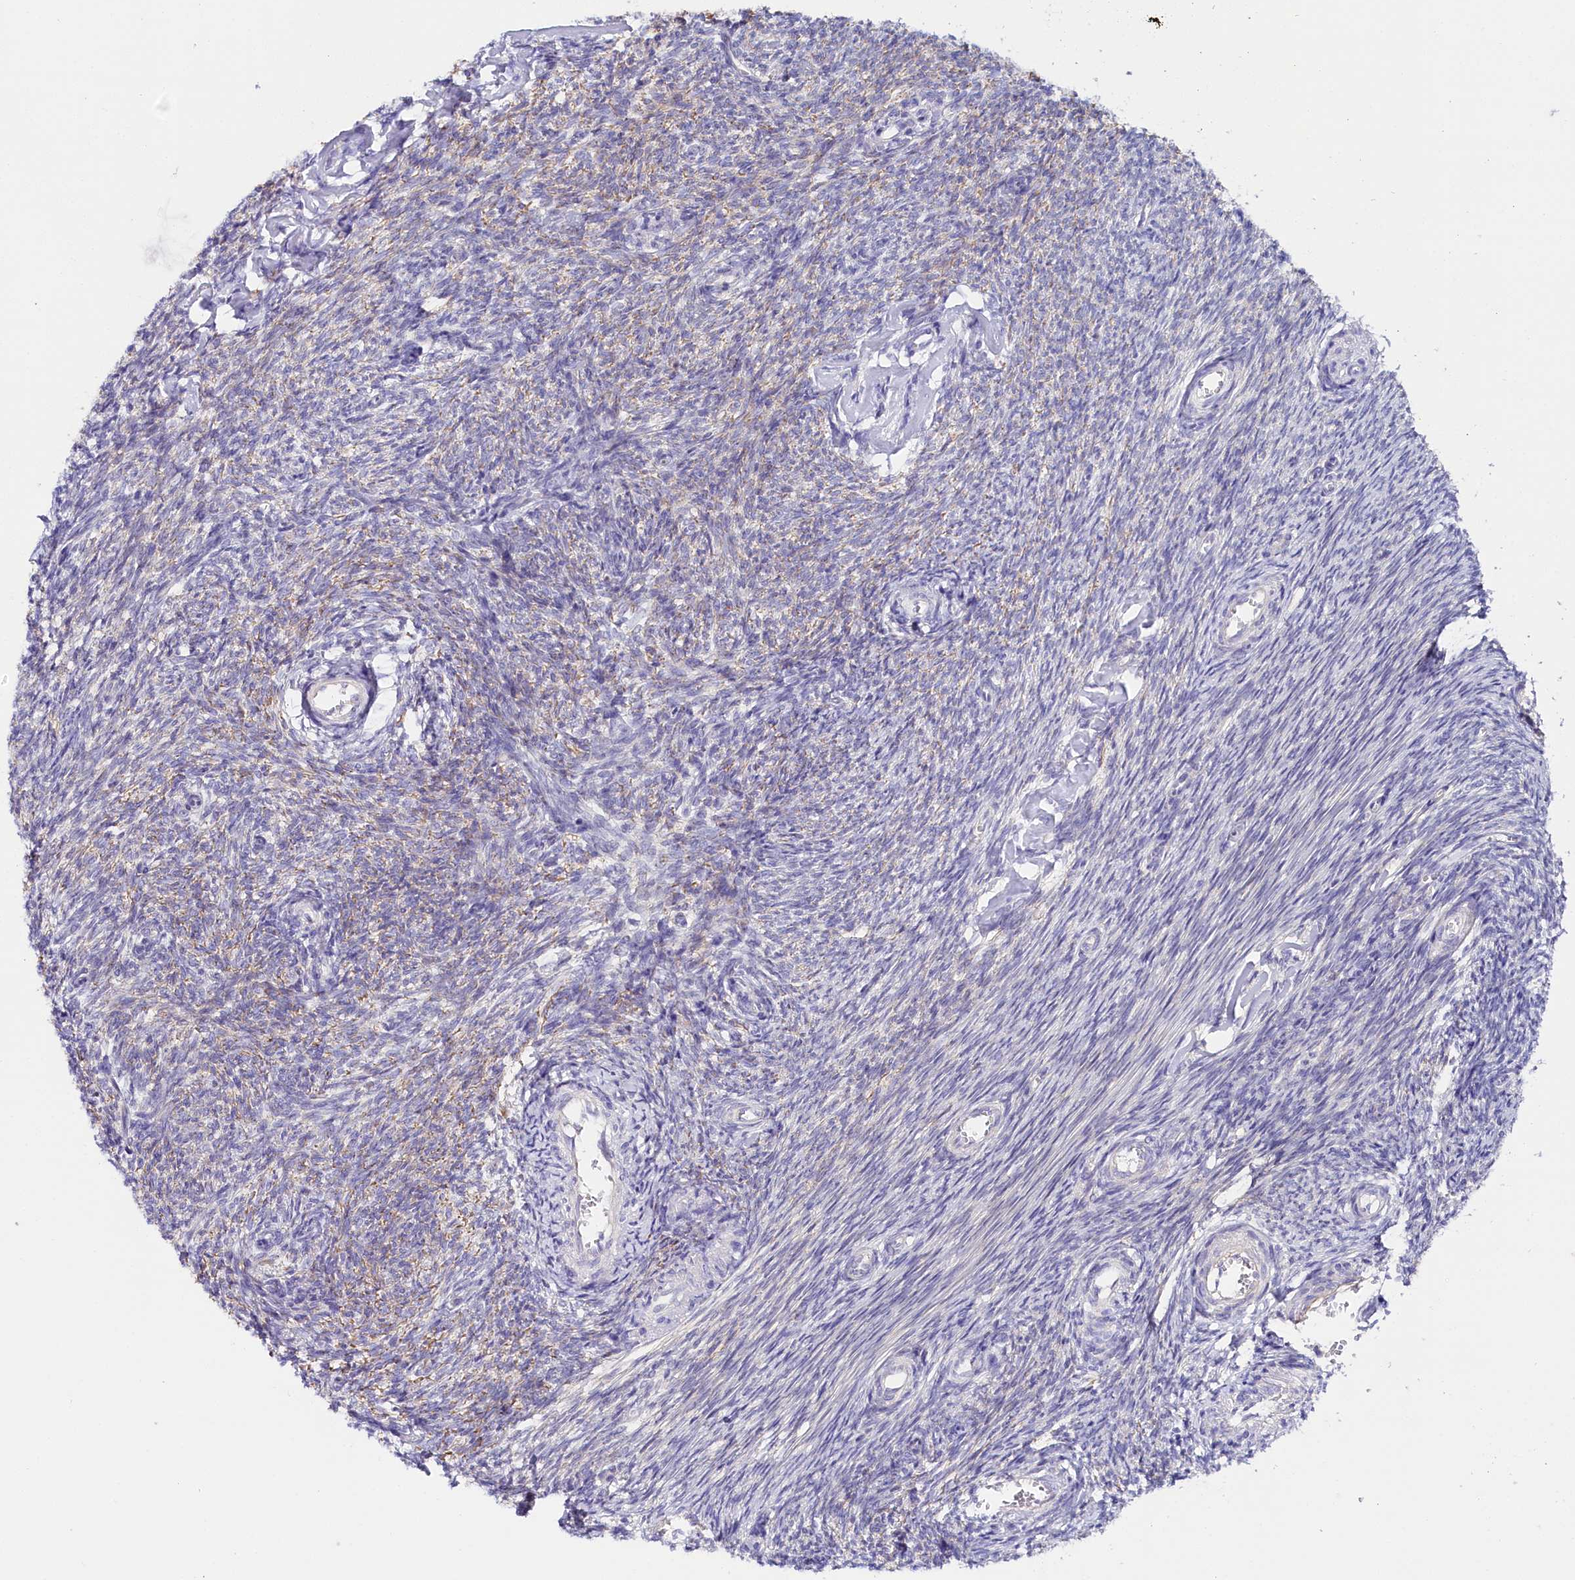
{"staining": {"intensity": "negative", "quantity": "none", "location": "none"}, "tissue": "ovary", "cell_type": "Ovarian stroma cells", "image_type": "normal", "snomed": [{"axis": "morphology", "description": "Normal tissue, NOS"}, {"axis": "topography", "description": "Ovary"}], "caption": "Human ovary stained for a protein using immunohistochemistry displays no expression in ovarian stroma cells.", "gene": "KATNB1", "patient": {"sex": "female", "age": 44}}